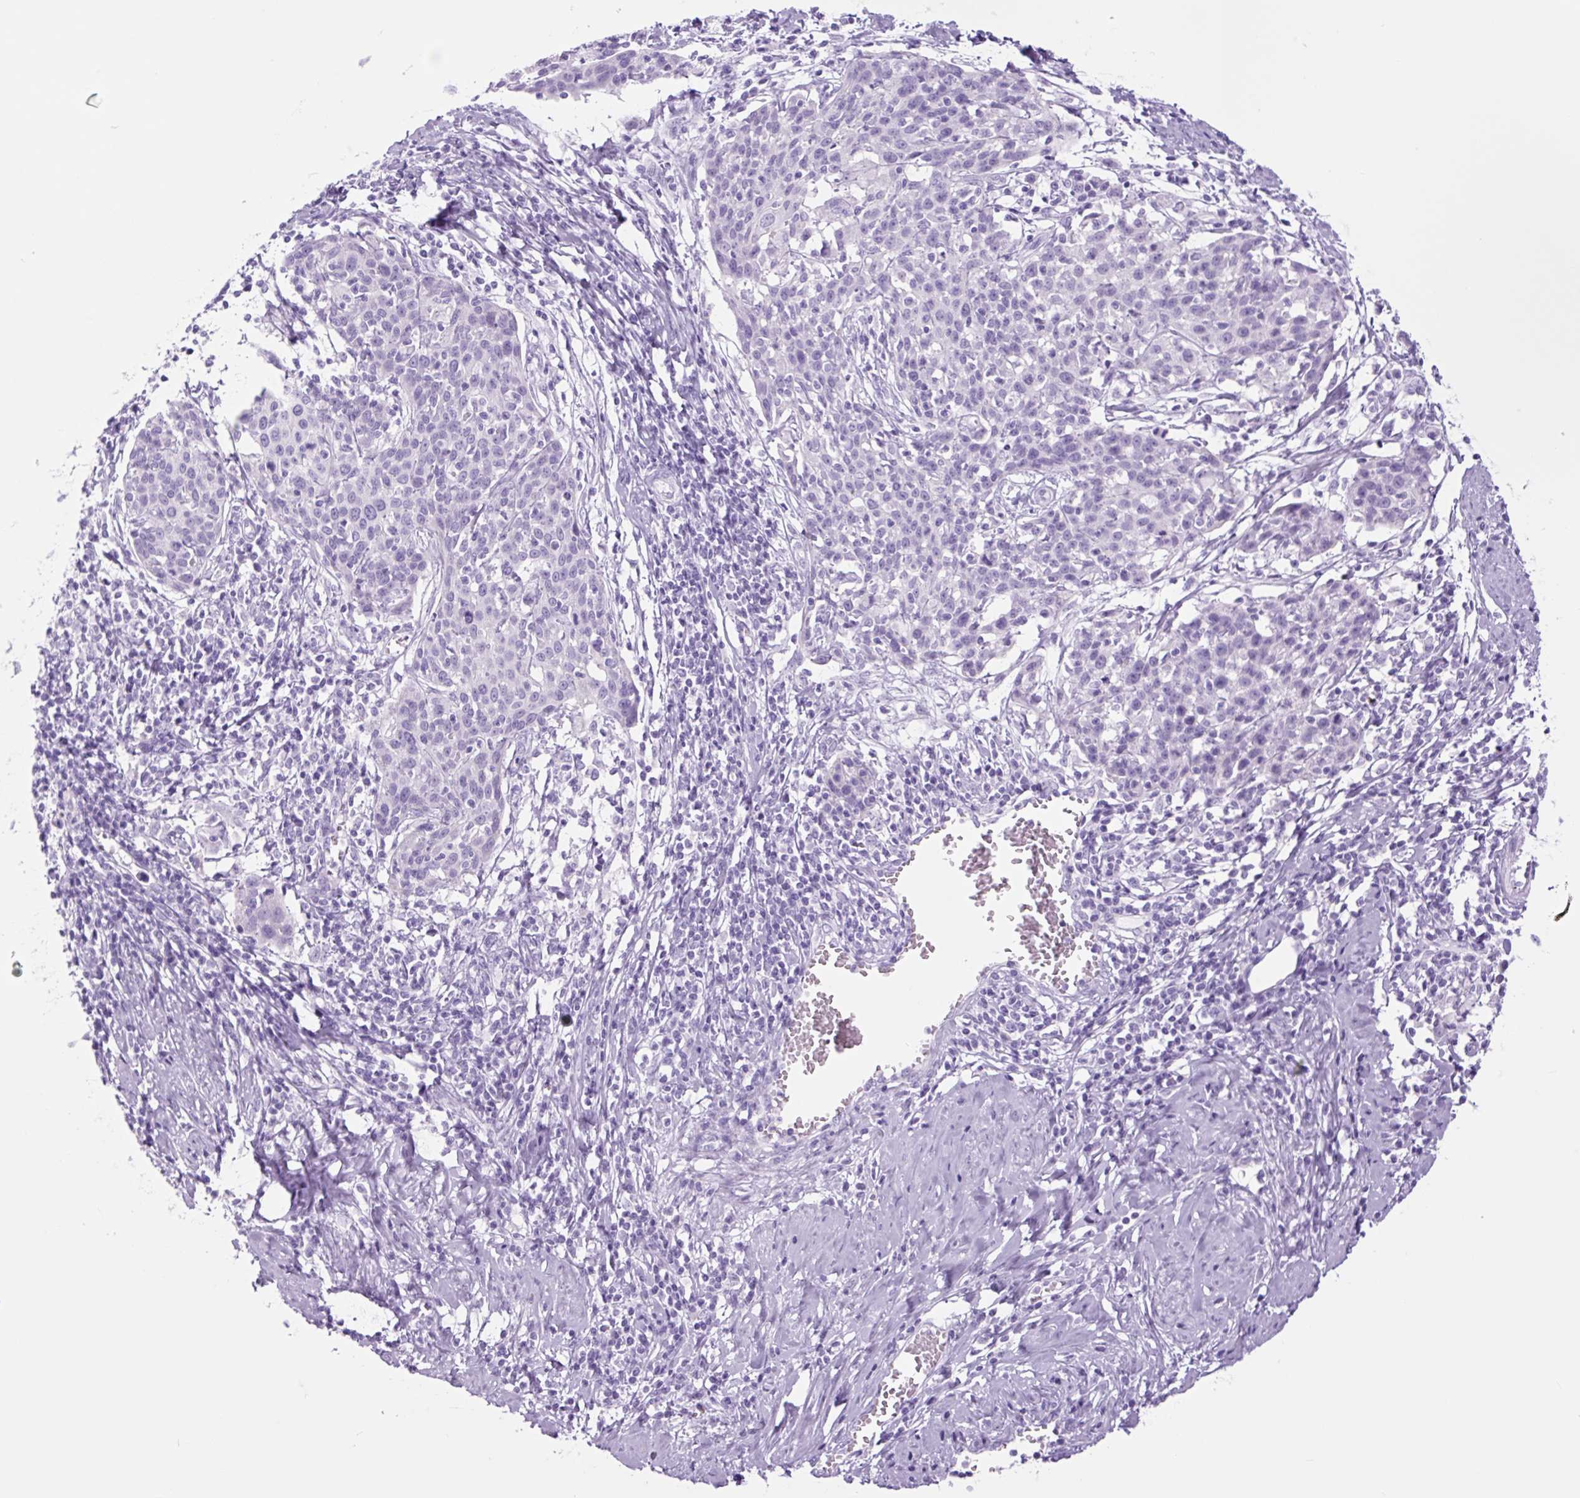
{"staining": {"intensity": "negative", "quantity": "none", "location": "none"}, "tissue": "cervical cancer", "cell_type": "Tumor cells", "image_type": "cancer", "snomed": [{"axis": "morphology", "description": "Squamous cell carcinoma, NOS"}, {"axis": "topography", "description": "Cervix"}], "caption": "Cervical cancer (squamous cell carcinoma) stained for a protein using immunohistochemistry (IHC) demonstrates no expression tumor cells.", "gene": "TFF2", "patient": {"sex": "female", "age": 38}}